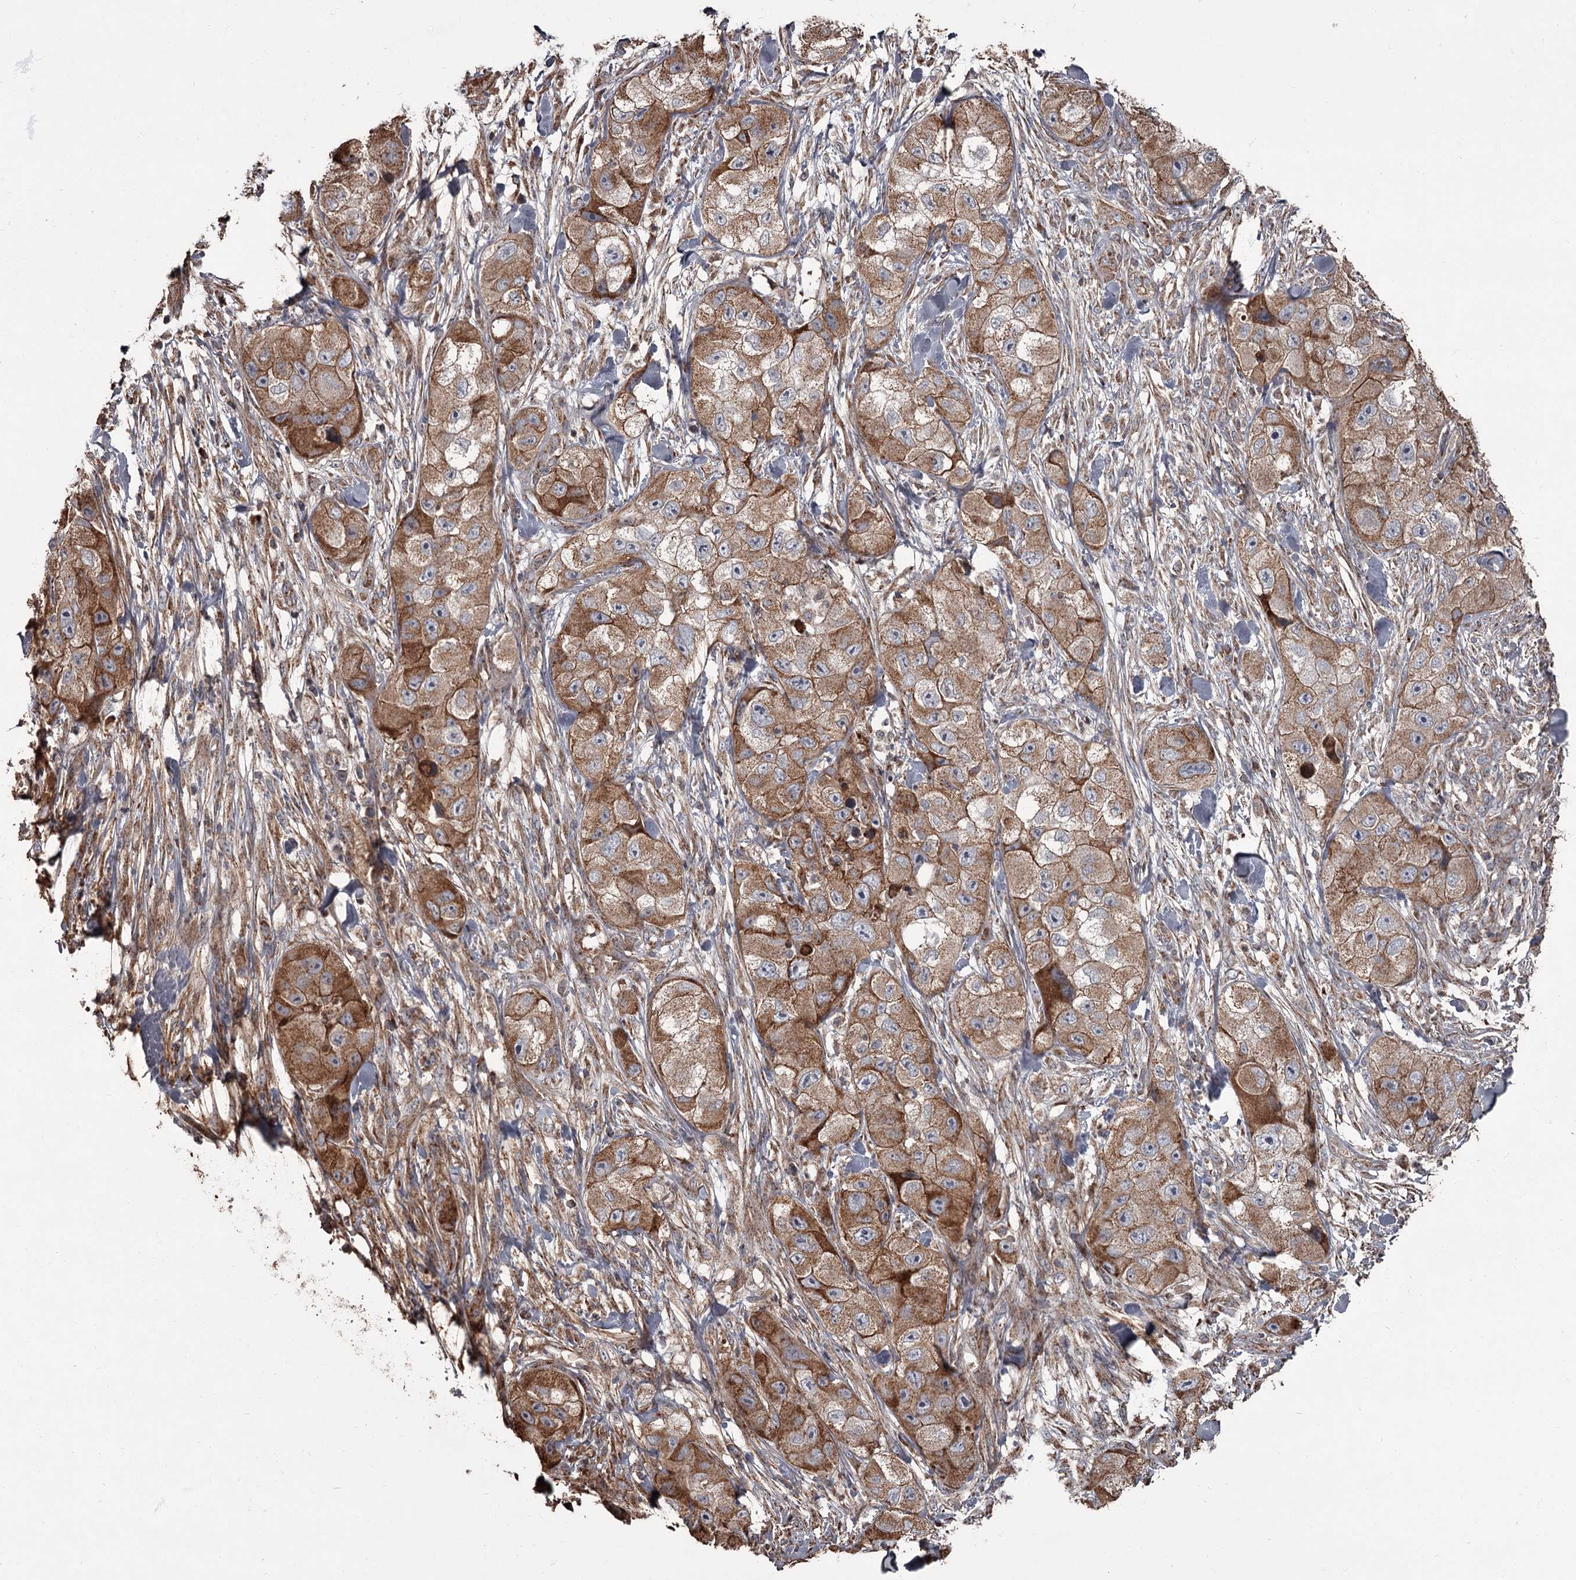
{"staining": {"intensity": "strong", "quantity": "25%-75%", "location": "cytoplasmic/membranous"}, "tissue": "skin cancer", "cell_type": "Tumor cells", "image_type": "cancer", "snomed": [{"axis": "morphology", "description": "Squamous cell carcinoma, NOS"}, {"axis": "topography", "description": "Skin"}, {"axis": "topography", "description": "Subcutis"}], "caption": "This is an image of IHC staining of skin cancer (squamous cell carcinoma), which shows strong staining in the cytoplasmic/membranous of tumor cells.", "gene": "THAP9", "patient": {"sex": "male", "age": 73}}